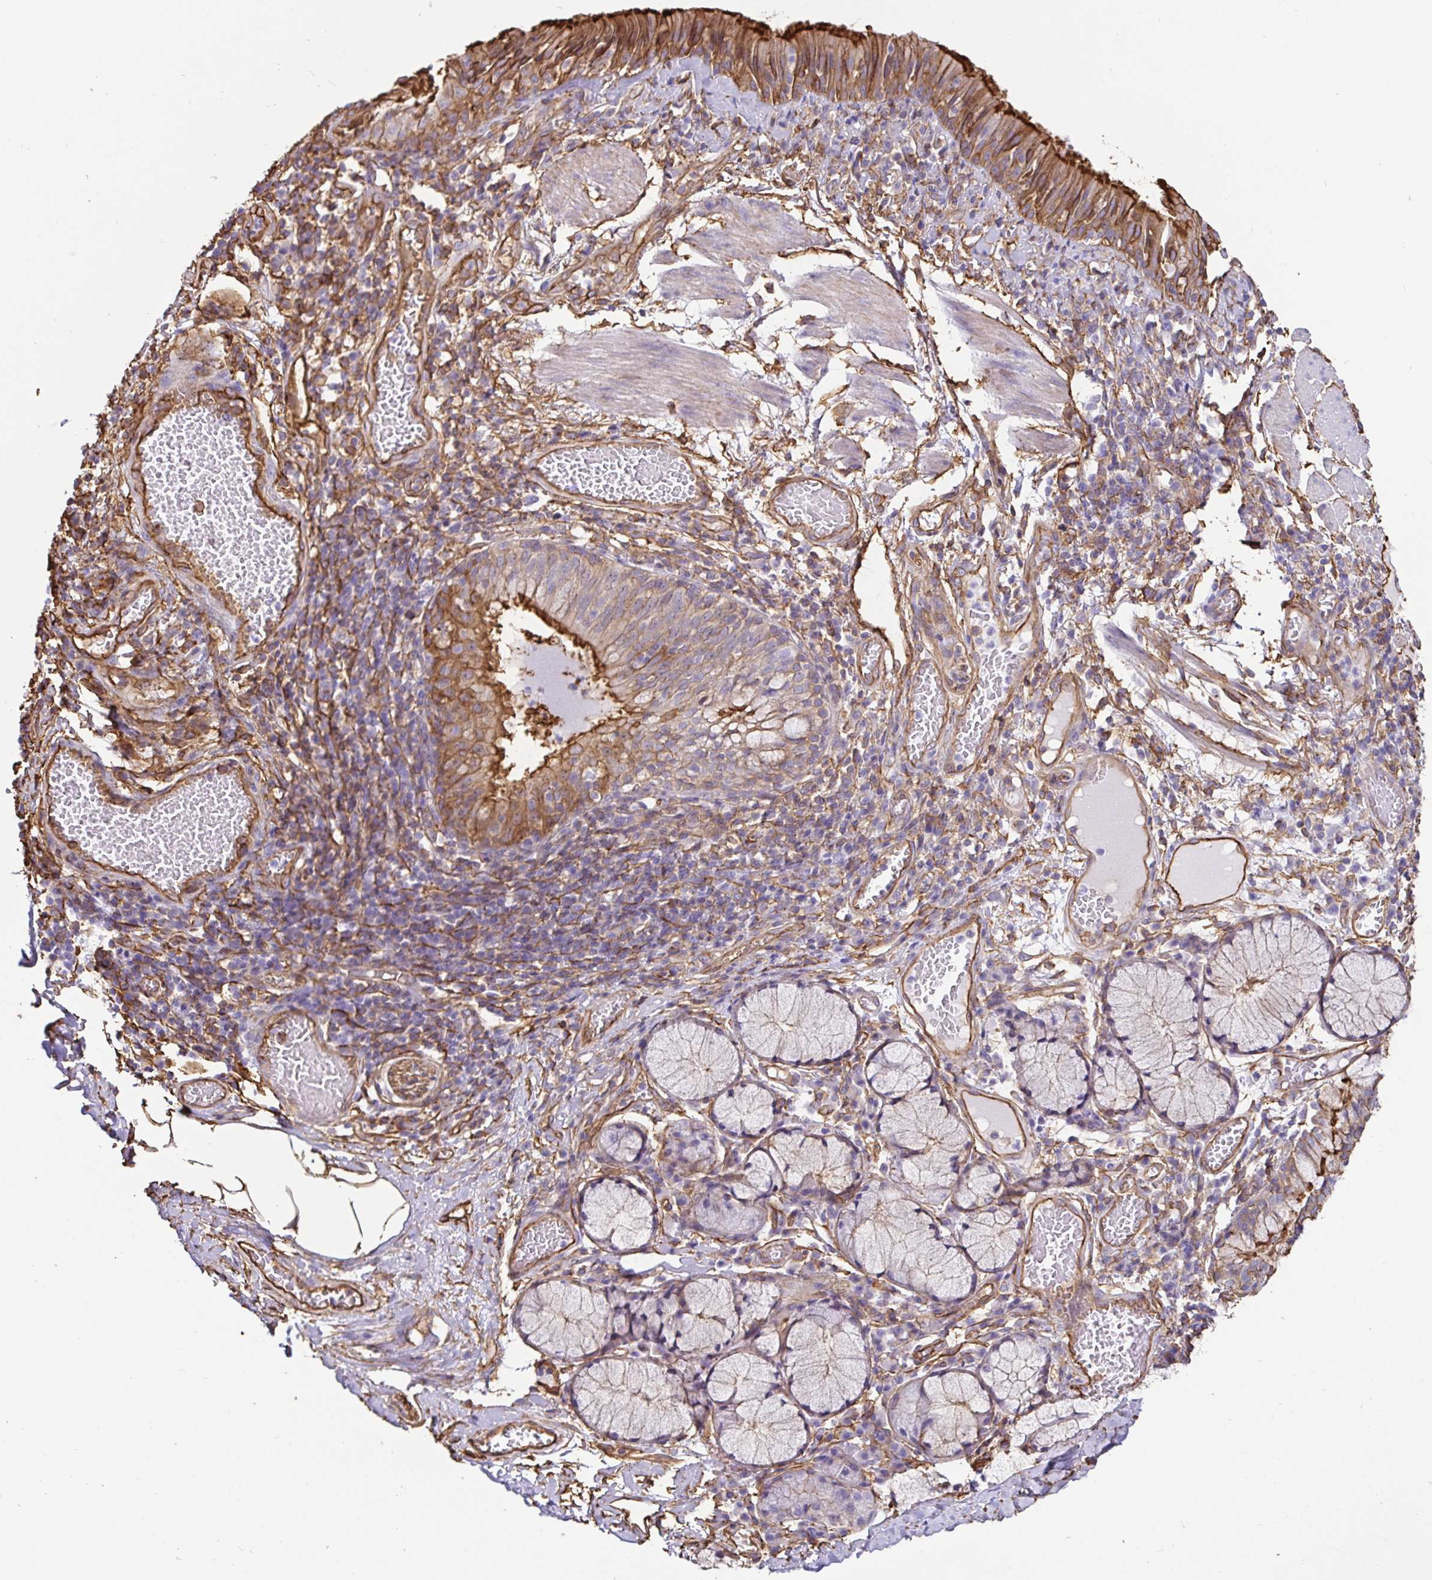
{"staining": {"intensity": "moderate", "quantity": ">75%", "location": "cytoplasmic/membranous"}, "tissue": "adipose tissue", "cell_type": "Adipocytes", "image_type": "normal", "snomed": [{"axis": "morphology", "description": "Normal tissue, NOS"}, {"axis": "topography", "description": "Cartilage tissue"}, {"axis": "topography", "description": "Bronchus"}], "caption": "Protein expression analysis of normal human adipose tissue reveals moderate cytoplasmic/membranous positivity in about >75% of adipocytes. The staining is performed using DAB (3,3'-diaminobenzidine) brown chromogen to label protein expression. The nuclei are counter-stained blue using hematoxylin.", "gene": "ANXA2", "patient": {"sex": "male", "age": 56}}